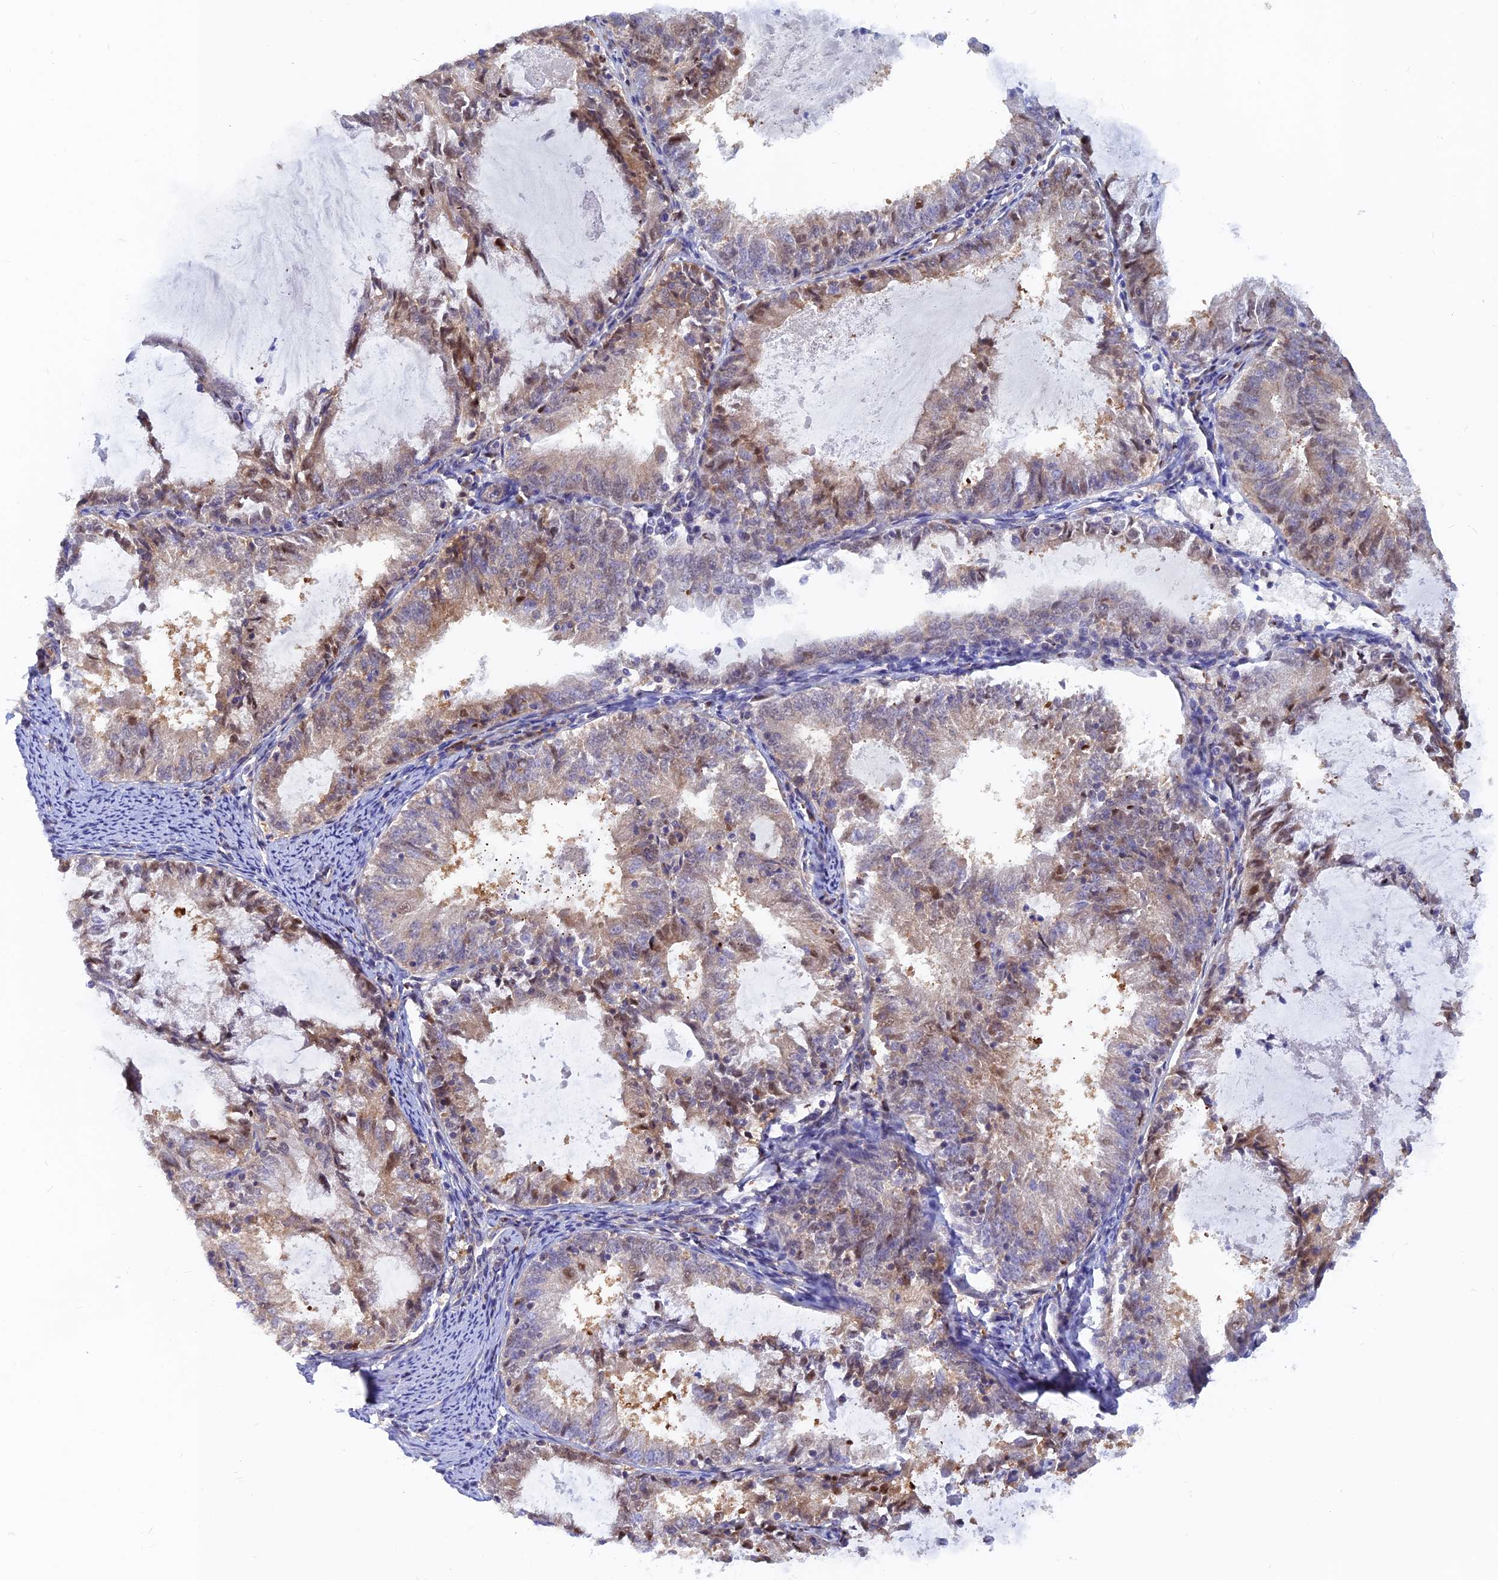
{"staining": {"intensity": "weak", "quantity": "25%-75%", "location": "cytoplasmic/membranous"}, "tissue": "endometrial cancer", "cell_type": "Tumor cells", "image_type": "cancer", "snomed": [{"axis": "morphology", "description": "Adenocarcinoma, NOS"}, {"axis": "topography", "description": "Endometrium"}], "caption": "There is low levels of weak cytoplasmic/membranous positivity in tumor cells of endometrial cancer (adenocarcinoma), as demonstrated by immunohistochemical staining (brown color).", "gene": "DNAJC16", "patient": {"sex": "female", "age": 57}}